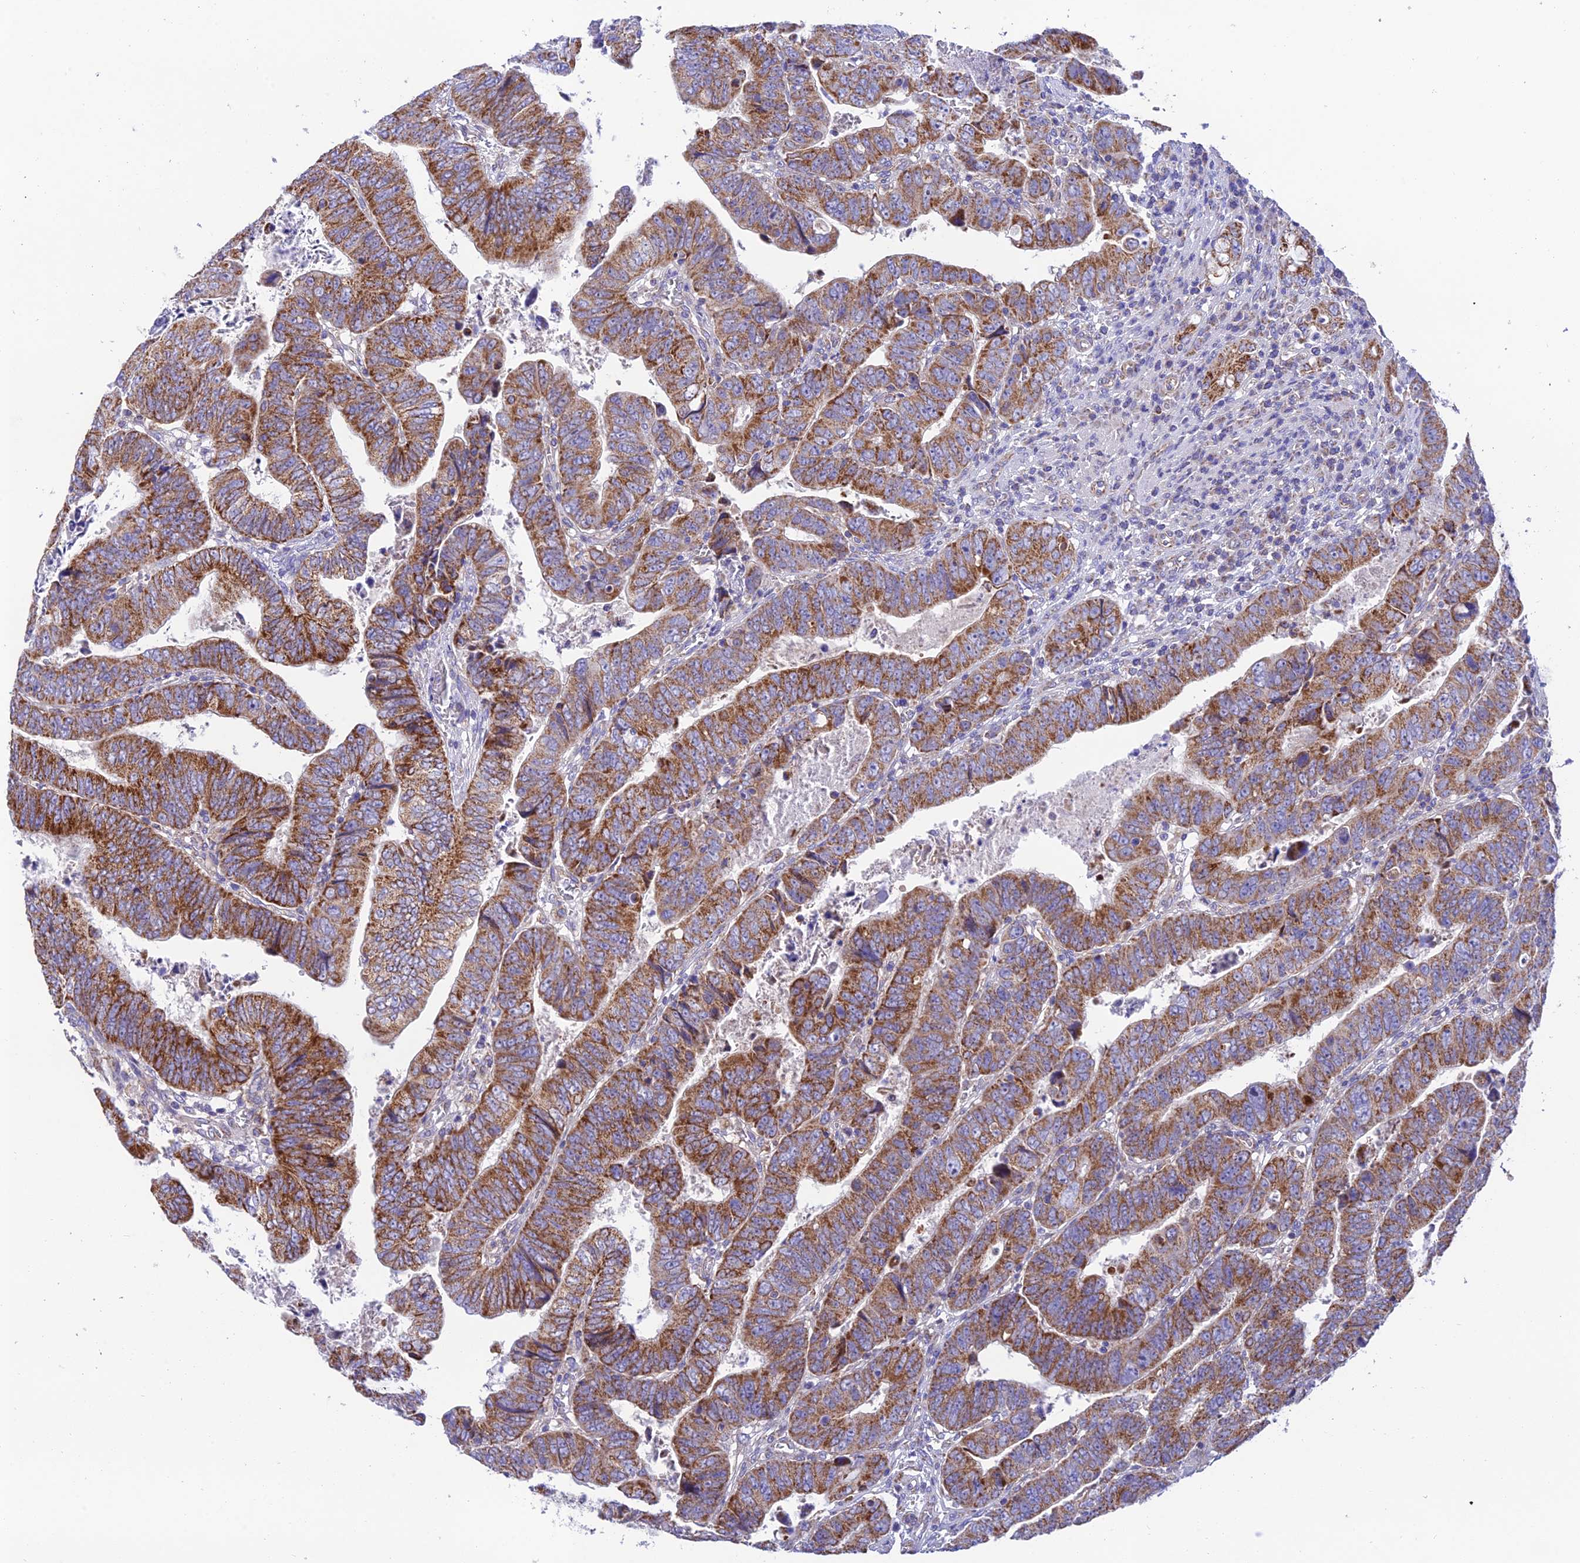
{"staining": {"intensity": "moderate", "quantity": ">75%", "location": "cytoplasmic/membranous"}, "tissue": "colorectal cancer", "cell_type": "Tumor cells", "image_type": "cancer", "snomed": [{"axis": "morphology", "description": "Normal tissue, NOS"}, {"axis": "morphology", "description": "Adenocarcinoma, NOS"}, {"axis": "topography", "description": "Rectum"}], "caption": "Human adenocarcinoma (colorectal) stained with a brown dye demonstrates moderate cytoplasmic/membranous positive positivity in approximately >75% of tumor cells.", "gene": "HSDL2", "patient": {"sex": "female", "age": 65}}